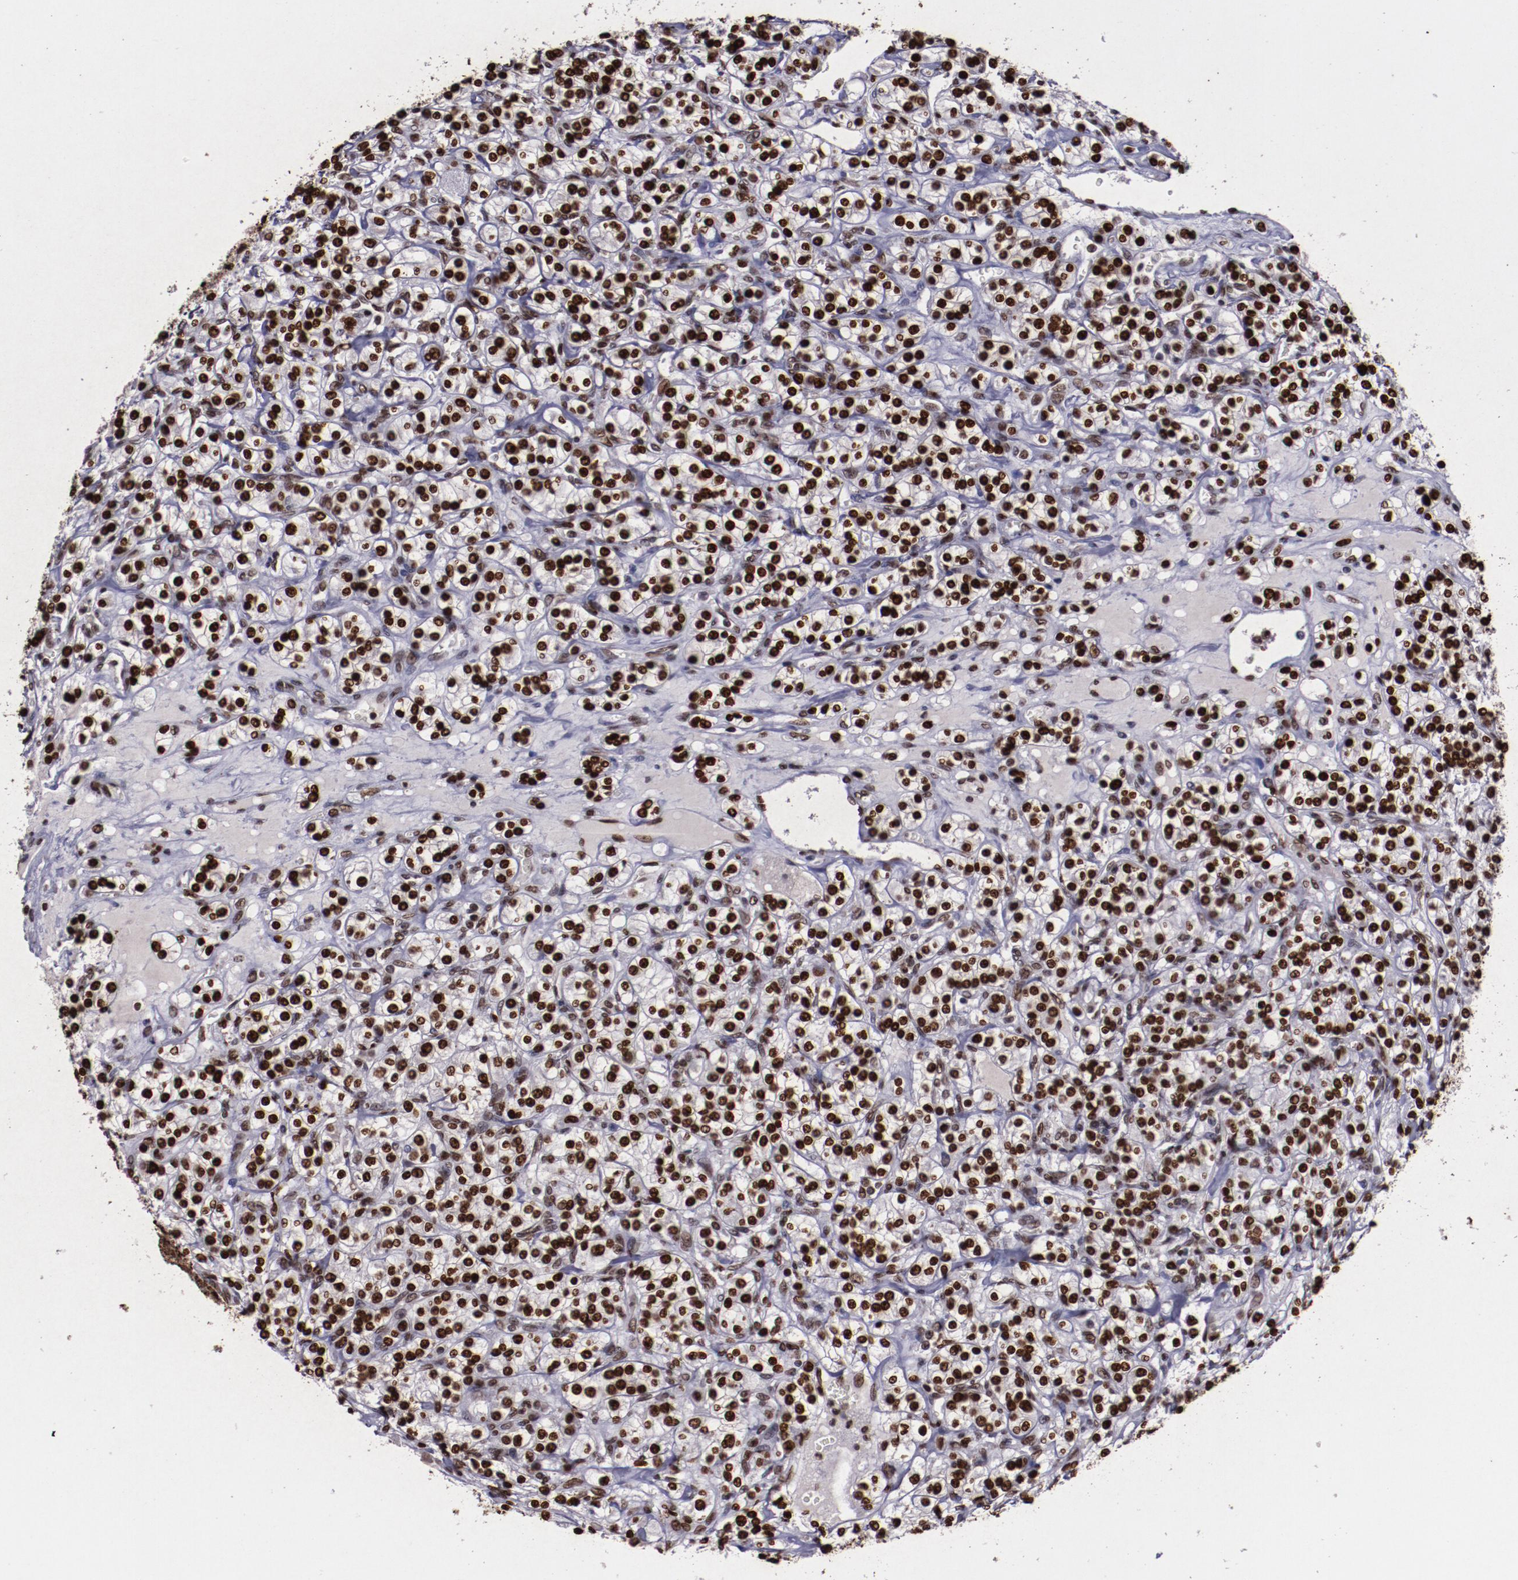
{"staining": {"intensity": "strong", "quantity": ">75%", "location": "nuclear"}, "tissue": "renal cancer", "cell_type": "Tumor cells", "image_type": "cancer", "snomed": [{"axis": "morphology", "description": "Adenocarcinoma, NOS"}, {"axis": "topography", "description": "Kidney"}], "caption": "Tumor cells demonstrate high levels of strong nuclear positivity in approximately >75% of cells in adenocarcinoma (renal).", "gene": "APEX1", "patient": {"sex": "male", "age": 77}}